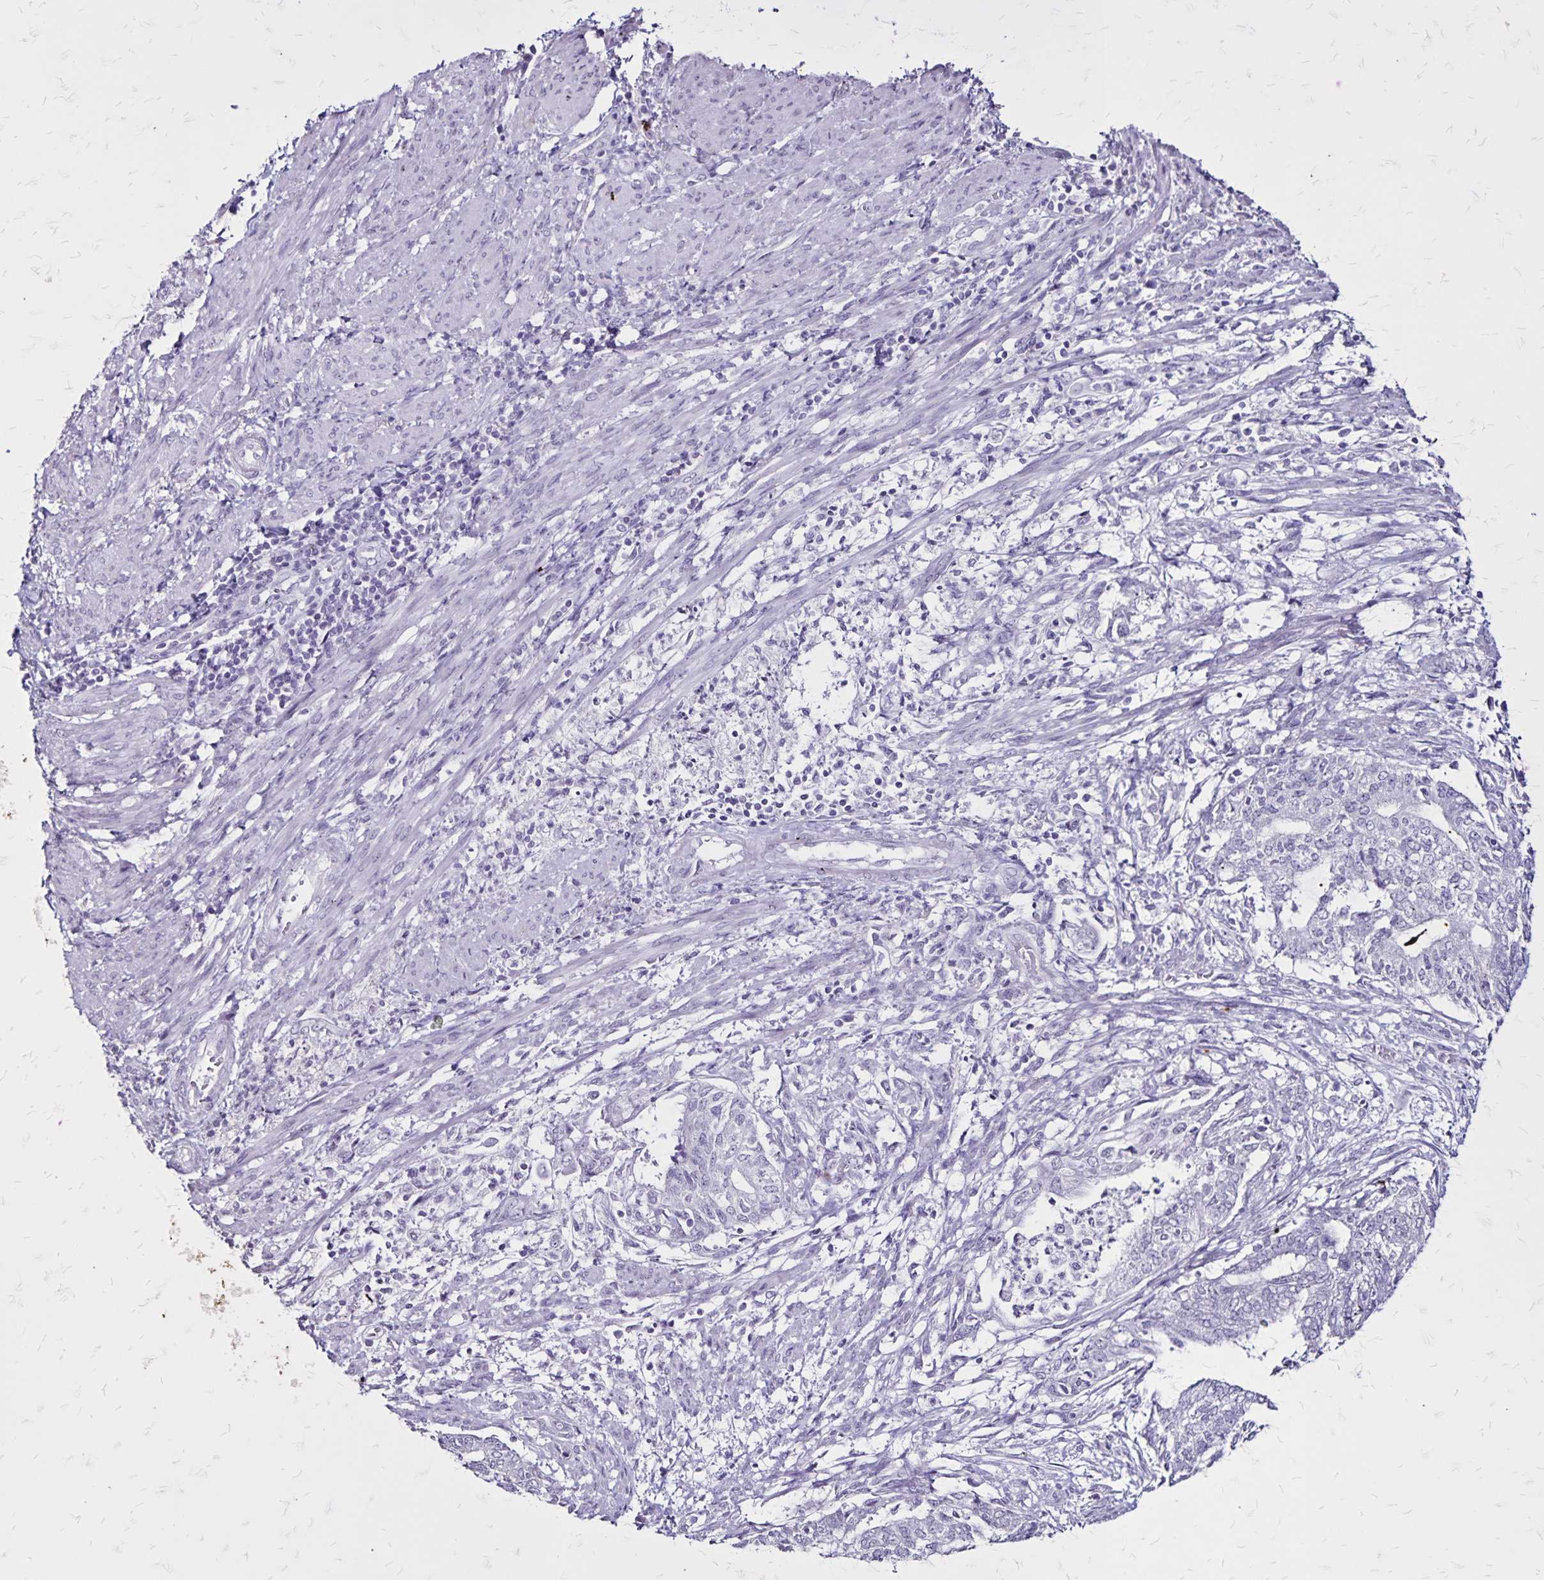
{"staining": {"intensity": "negative", "quantity": "none", "location": "none"}, "tissue": "endometrial cancer", "cell_type": "Tumor cells", "image_type": "cancer", "snomed": [{"axis": "morphology", "description": "Adenocarcinoma, NOS"}, {"axis": "topography", "description": "Endometrium"}], "caption": "The image reveals no staining of tumor cells in endometrial cancer (adenocarcinoma).", "gene": "KRT2", "patient": {"sex": "female", "age": 65}}